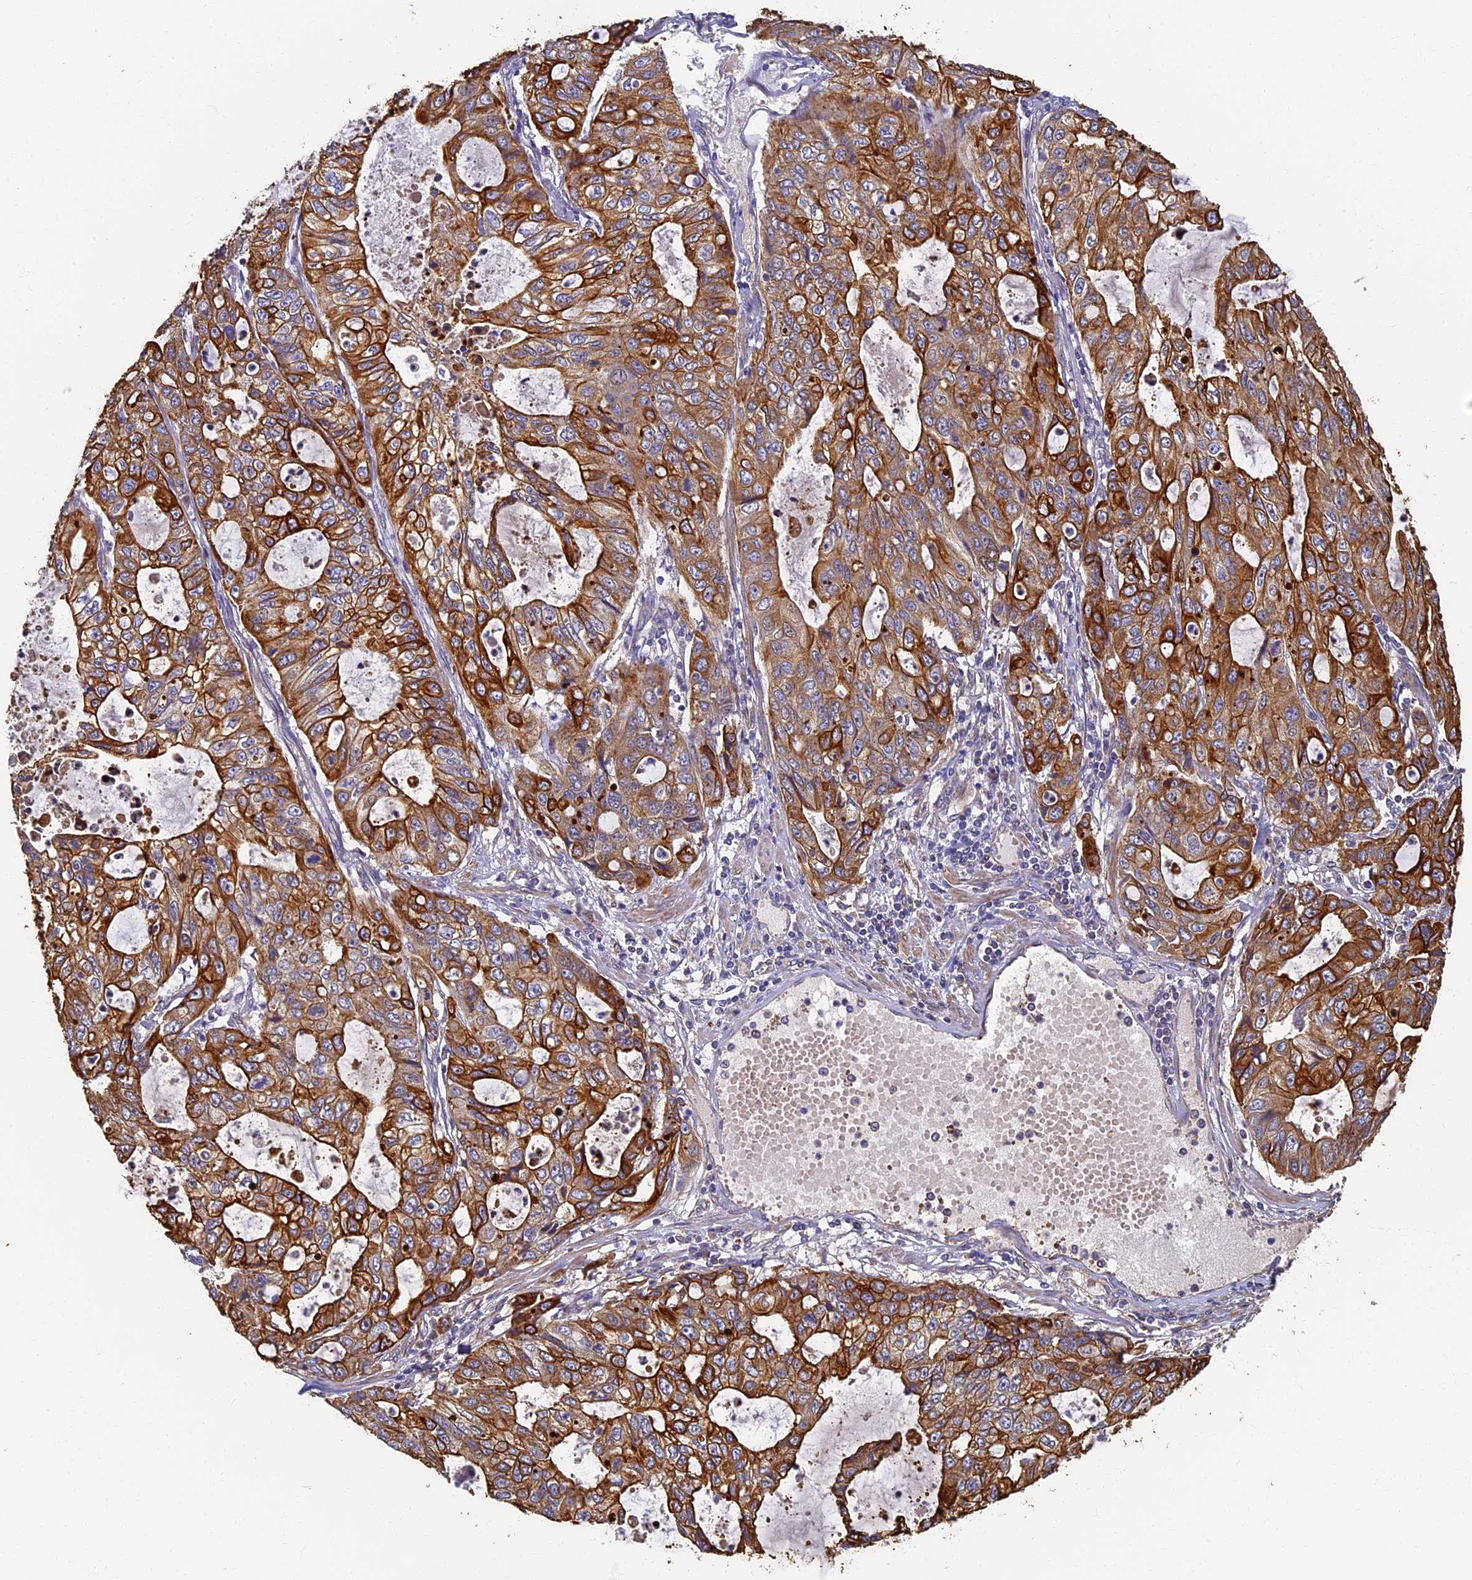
{"staining": {"intensity": "strong", "quantity": ">75%", "location": "cytoplasmic/membranous"}, "tissue": "stomach cancer", "cell_type": "Tumor cells", "image_type": "cancer", "snomed": [{"axis": "morphology", "description": "Adenocarcinoma, NOS"}, {"axis": "topography", "description": "Stomach, upper"}], "caption": "Strong cytoplasmic/membranous protein expression is identified in approximately >75% of tumor cells in stomach cancer. (DAB (3,3'-diaminobenzidine) IHC with brightfield microscopy, high magnification).", "gene": "LRRC57", "patient": {"sex": "female", "age": 52}}